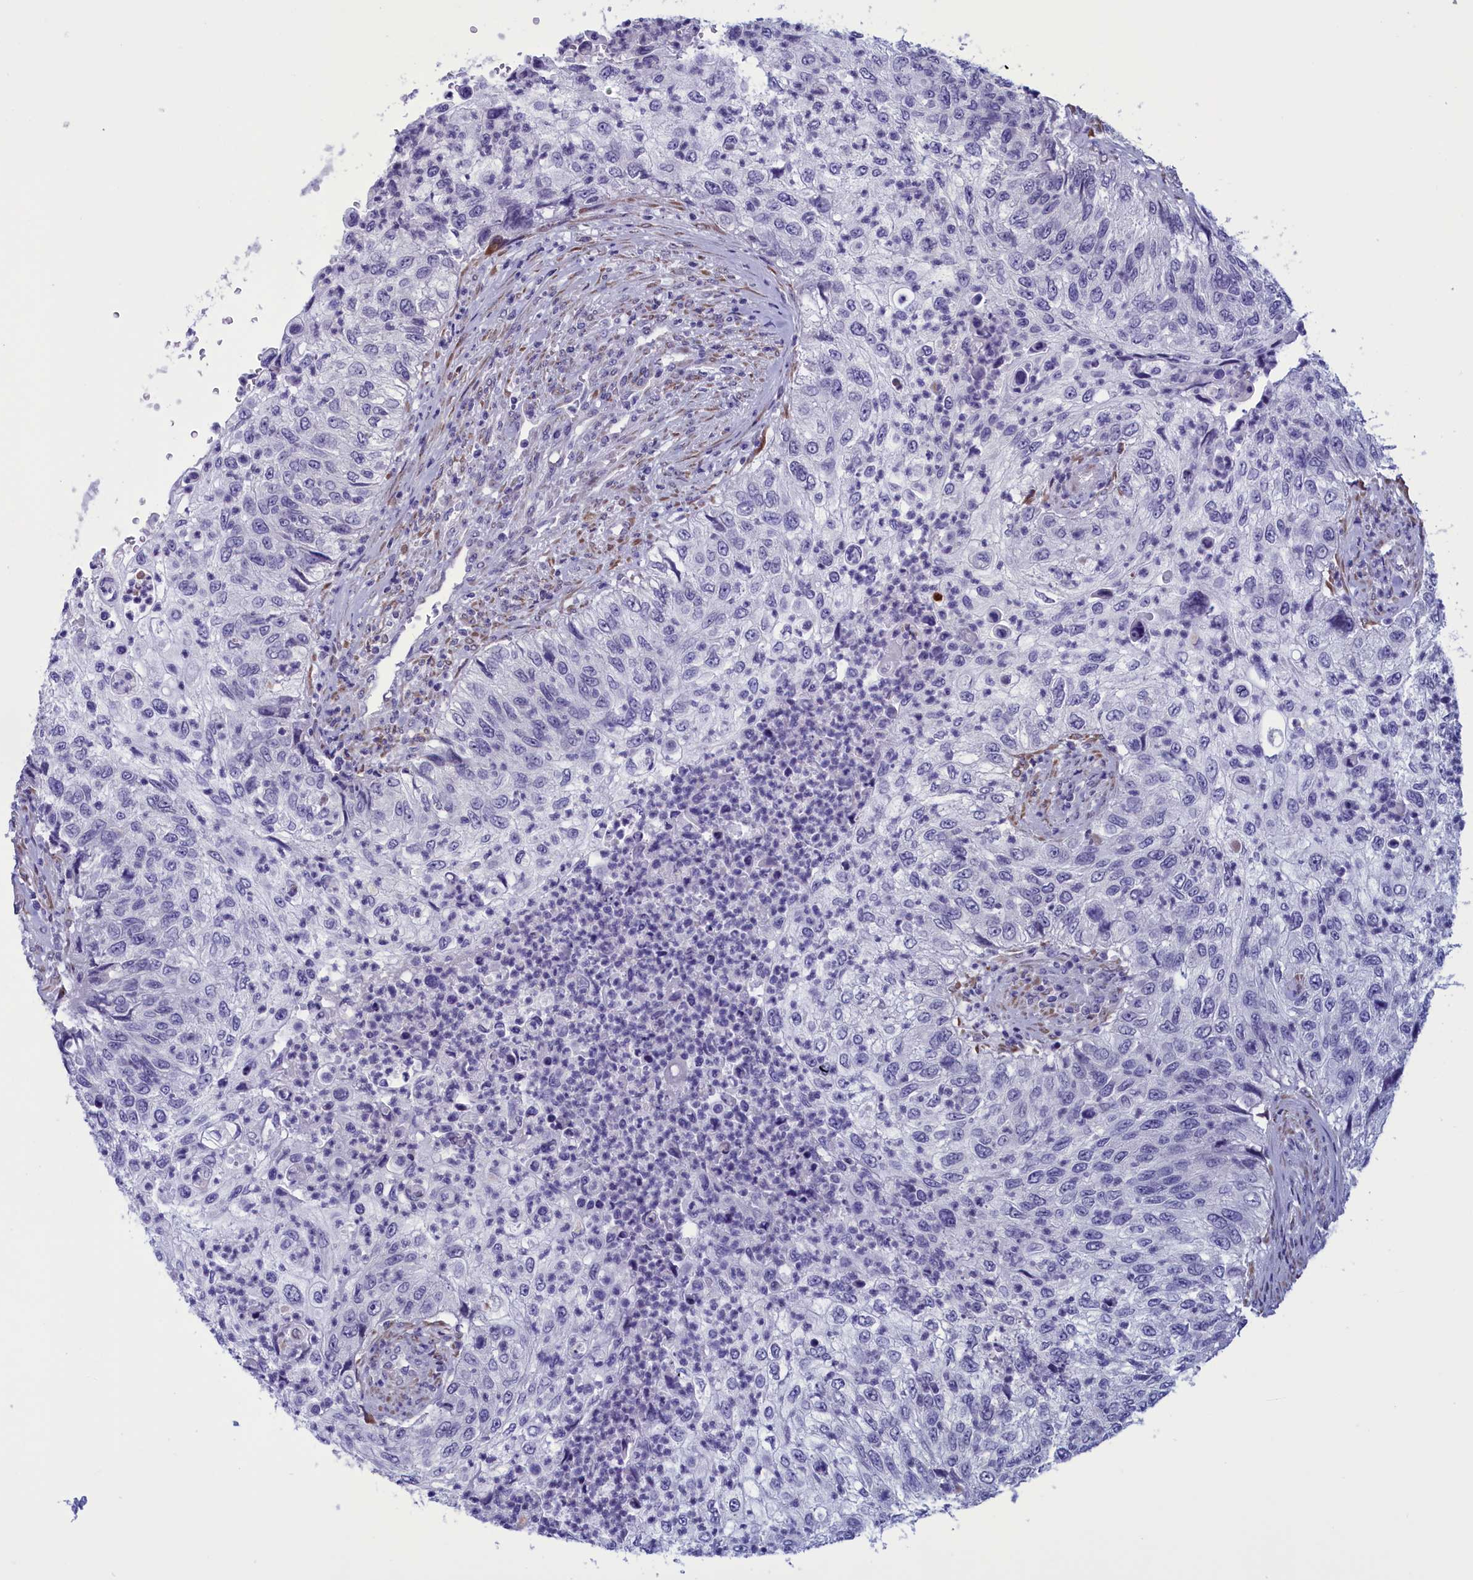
{"staining": {"intensity": "negative", "quantity": "none", "location": "none"}, "tissue": "urothelial cancer", "cell_type": "Tumor cells", "image_type": "cancer", "snomed": [{"axis": "morphology", "description": "Urothelial carcinoma, High grade"}, {"axis": "topography", "description": "Urinary bladder"}], "caption": "High-grade urothelial carcinoma was stained to show a protein in brown. There is no significant staining in tumor cells.", "gene": "PARS2", "patient": {"sex": "female", "age": 60}}